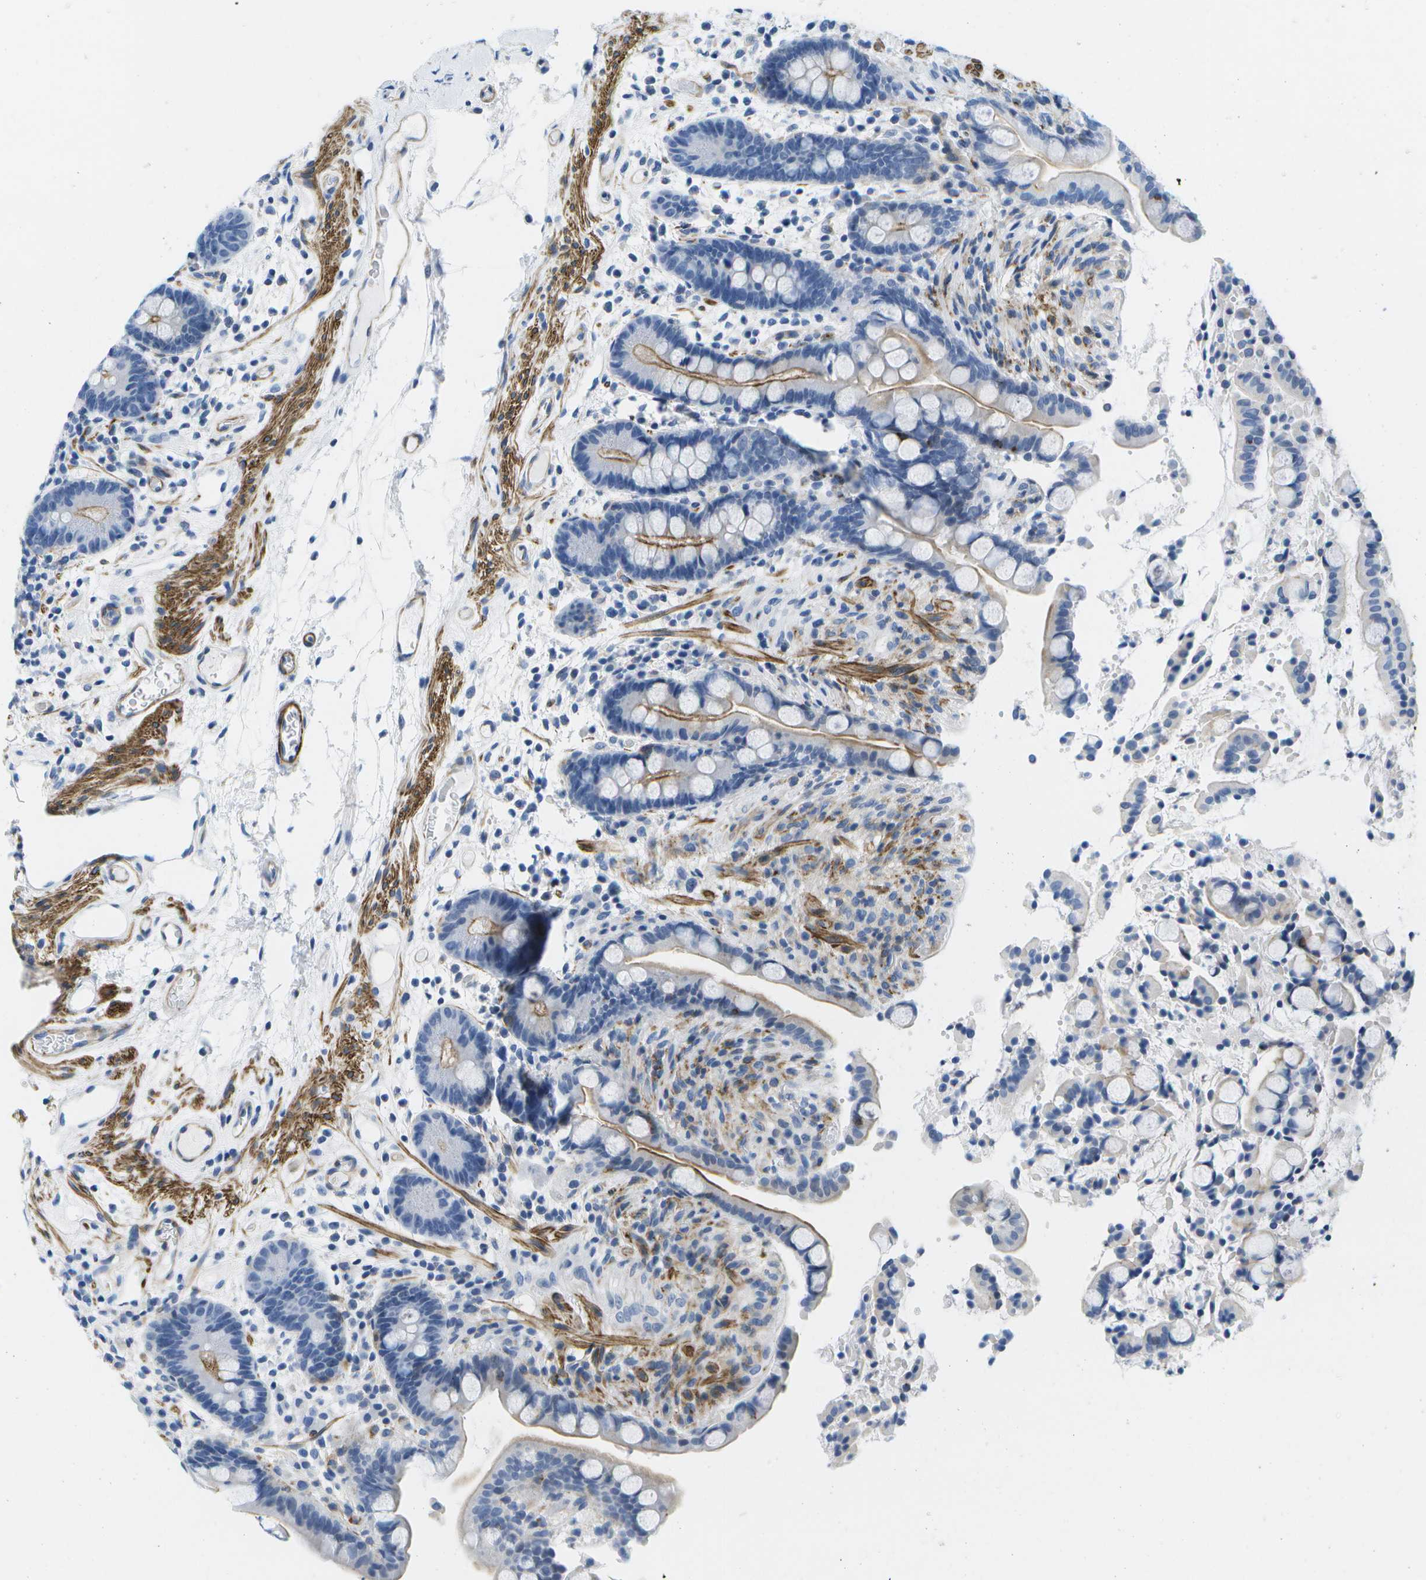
{"staining": {"intensity": "moderate", "quantity": ">75%", "location": "cytoplasmic/membranous"}, "tissue": "colon", "cell_type": "Endothelial cells", "image_type": "normal", "snomed": [{"axis": "morphology", "description": "Normal tissue, NOS"}, {"axis": "topography", "description": "Colon"}], "caption": "High-magnification brightfield microscopy of normal colon stained with DAB (brown) and counterstained with hematoxylin (blue). endothelial cells exhibit moderate cytoplasmic/membranous staining is identified in about>75% of cells.", "gene": "ADGRG6", "patient": {"sex": "male", "age": 73}}